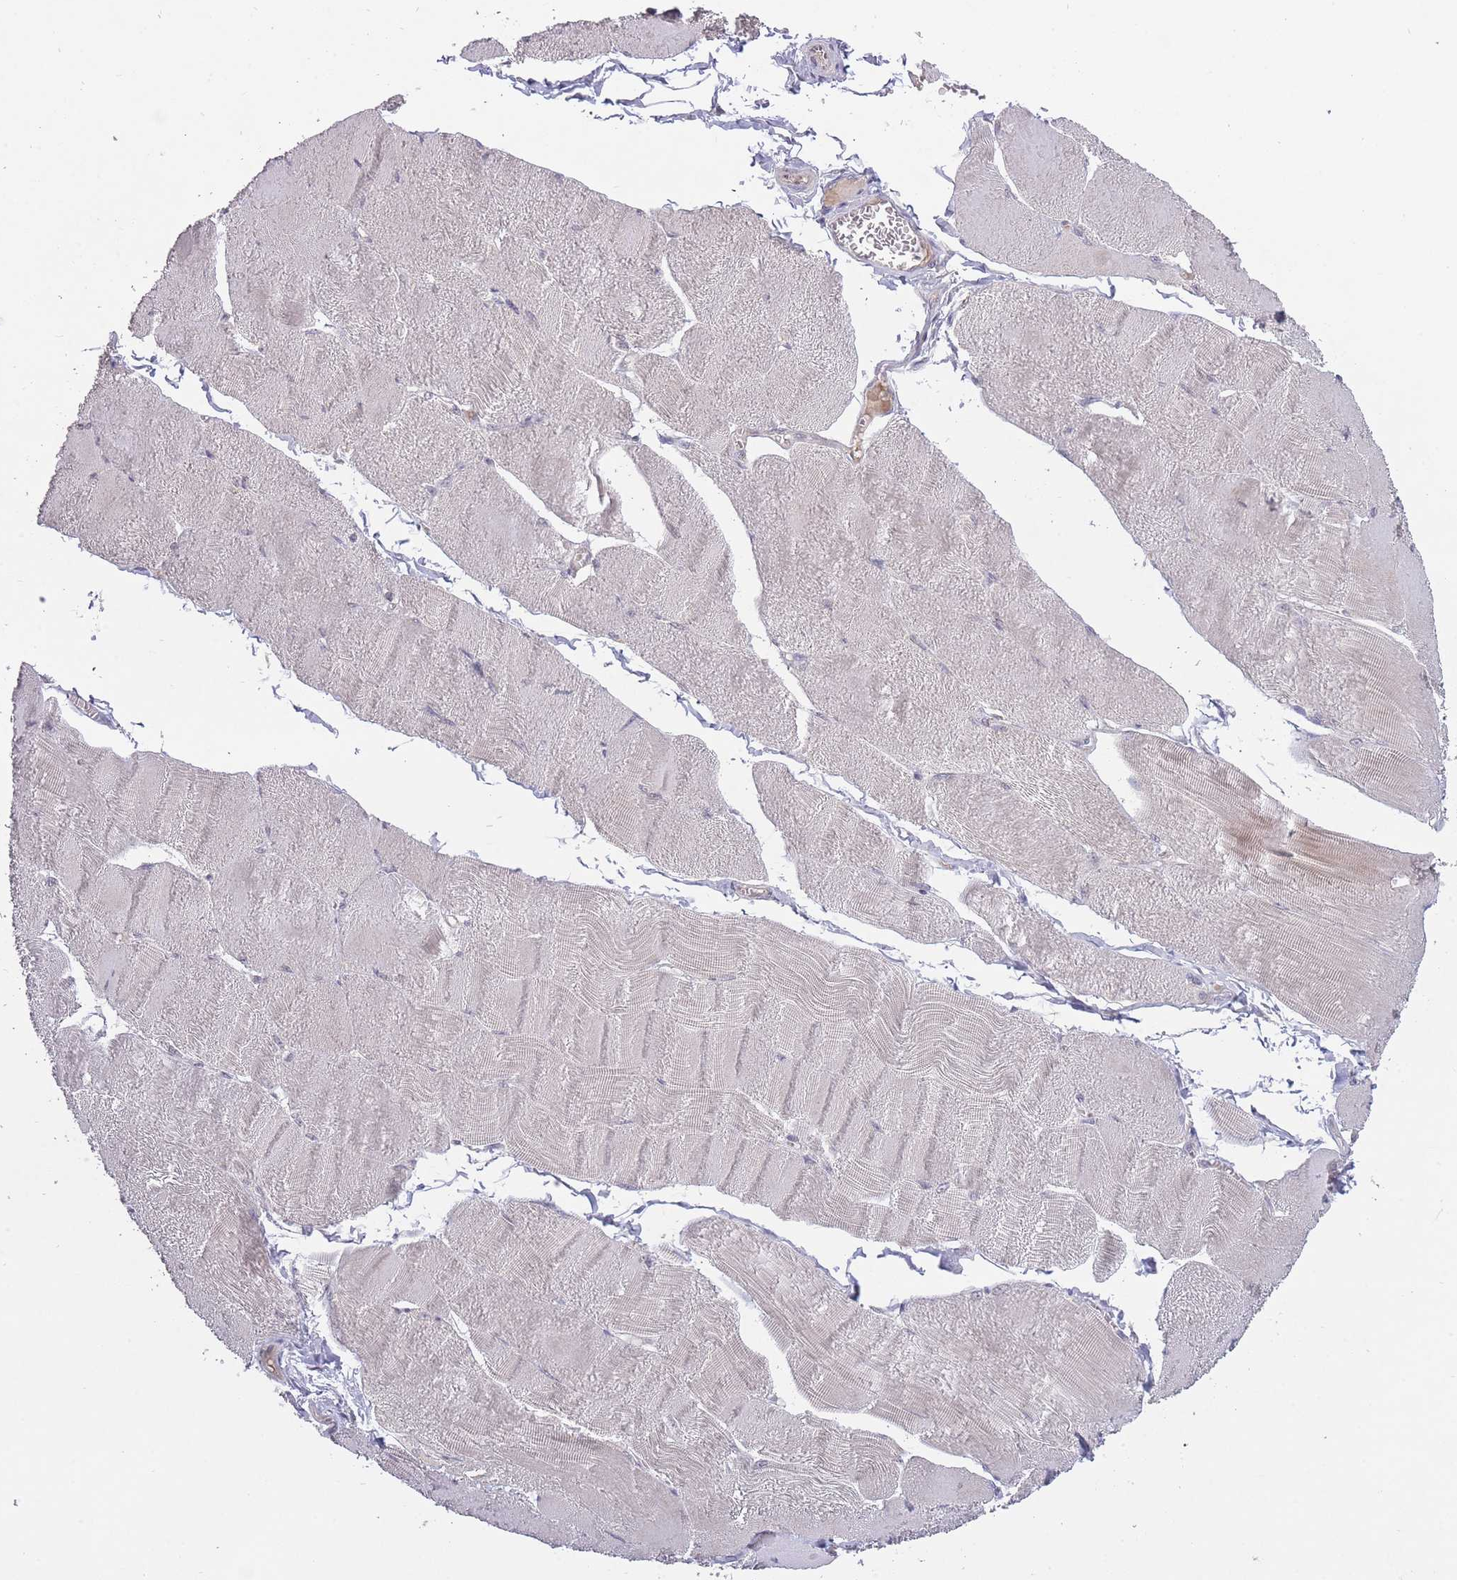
{"staining": {"intensity": "negative", "quantity": "none", "location": "none"}, "tissue": "skeletal muscle", "cell_type": "Myocytes", "image_type": "normal", "snomed": [{"axis": "morphology", "description": "Normal tissue, NOS"}, {"axis": "morphology", "description": "Basal cell carcinoma"}, {"axis": "topography", "description": "Skeletal muscle"}], "caption": "Skeletal muscle stained for a protein using immunohistochemistry exhibits no positivity myocytes.", "gene": "ADCYAP1R1", "patient": {"sex": "female", "age": 64}}